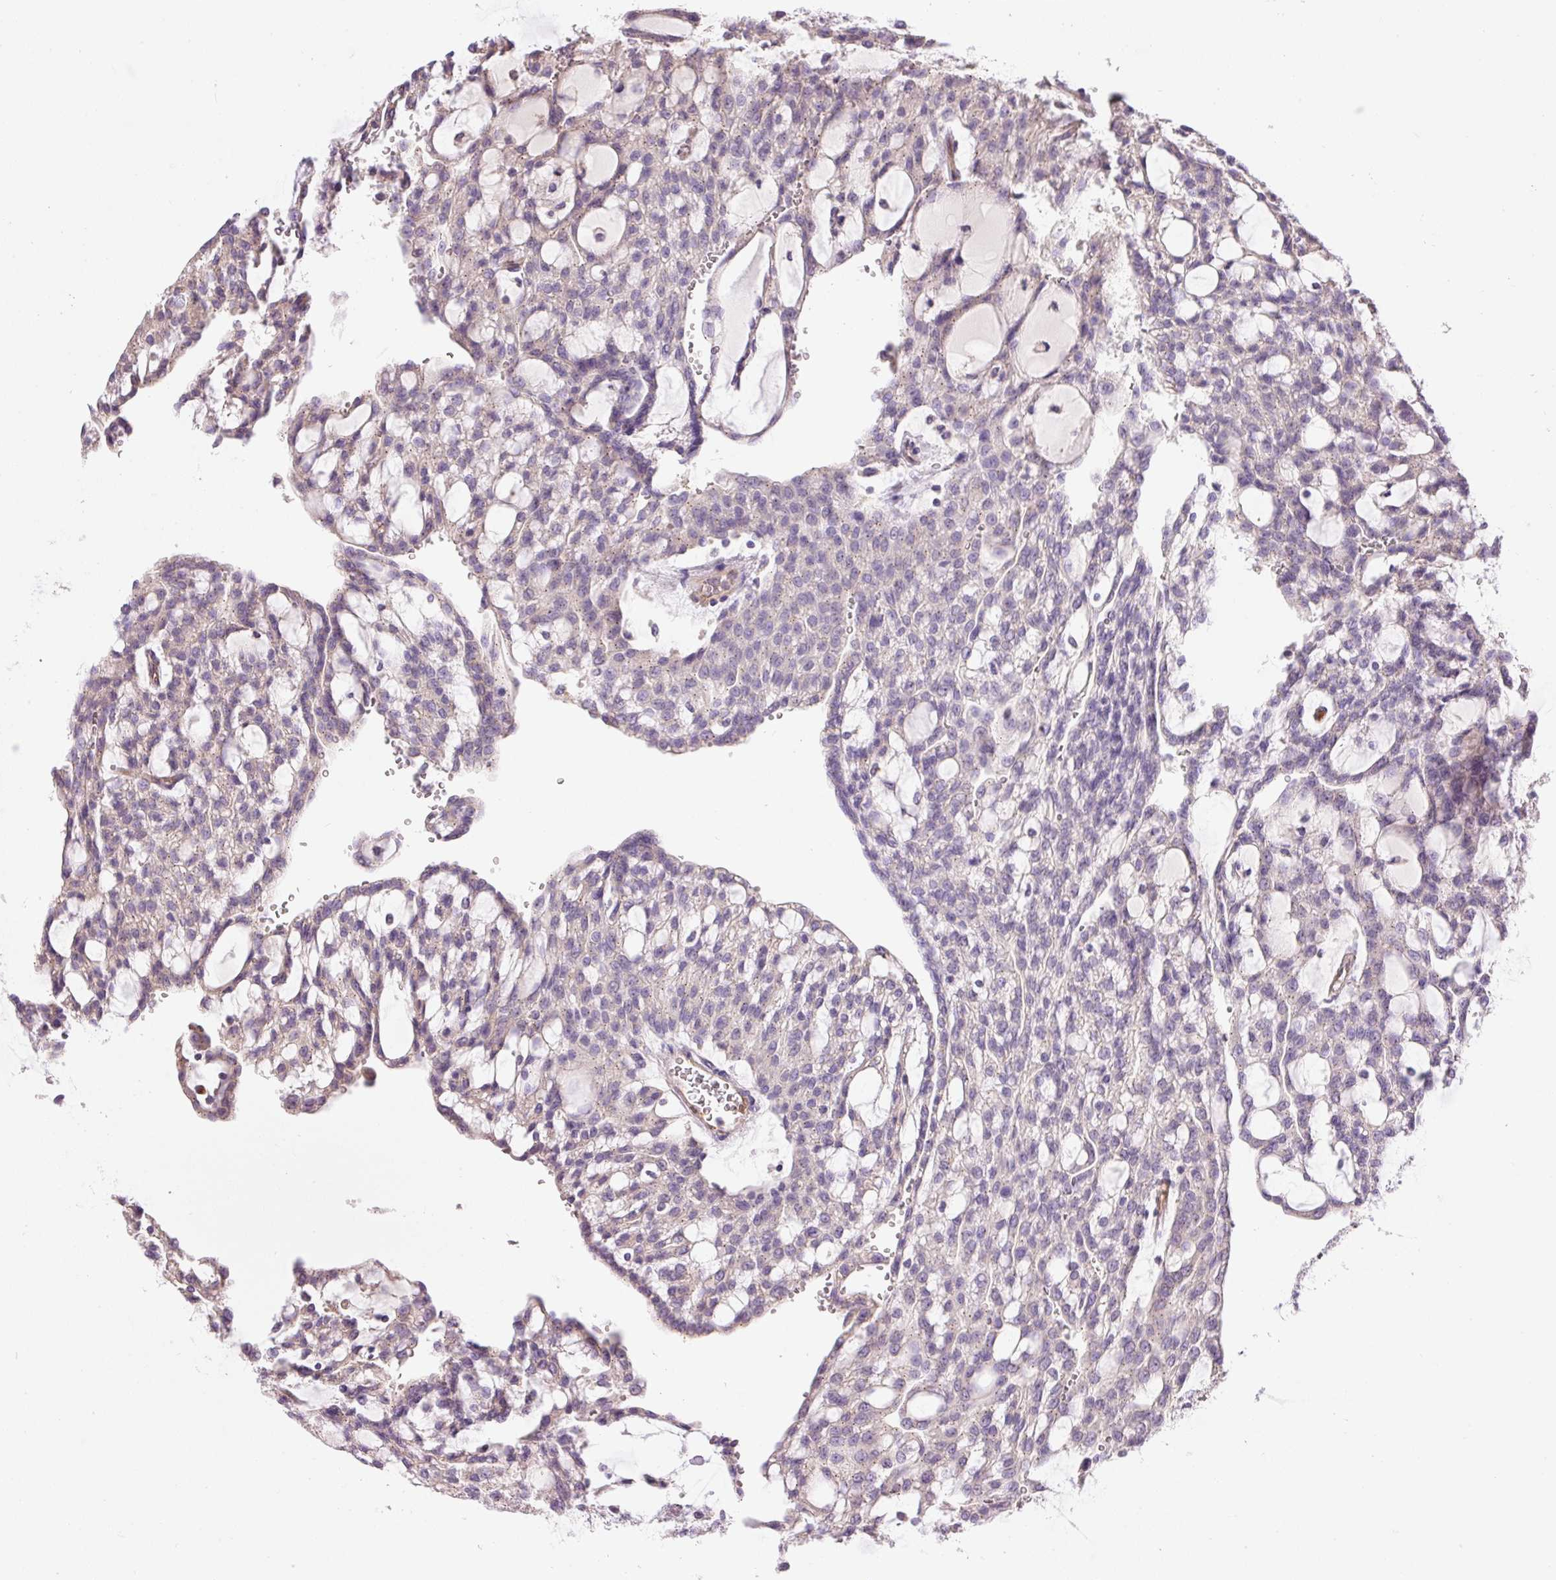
{"staining": {"intensity": "negative", "quantity": "none", "location": "none"}, "tissue": "renal cancer", "cell_type": "Tumor cells", "image_type": "cancer", "snomed": [{"axis": "morphology", "description": "Adenocarcinoma, NOS"}, {"axis": "topography", "description": "Kidney"}], "caption": "IHC photomicrograph of neoplastic tissue: adenocarcinoma (renal) stained with DAB exhibits no significant protein staining in tumor cells.", "gene": "PNPLA5", "patient": {"sex": "male", "age": 63}}